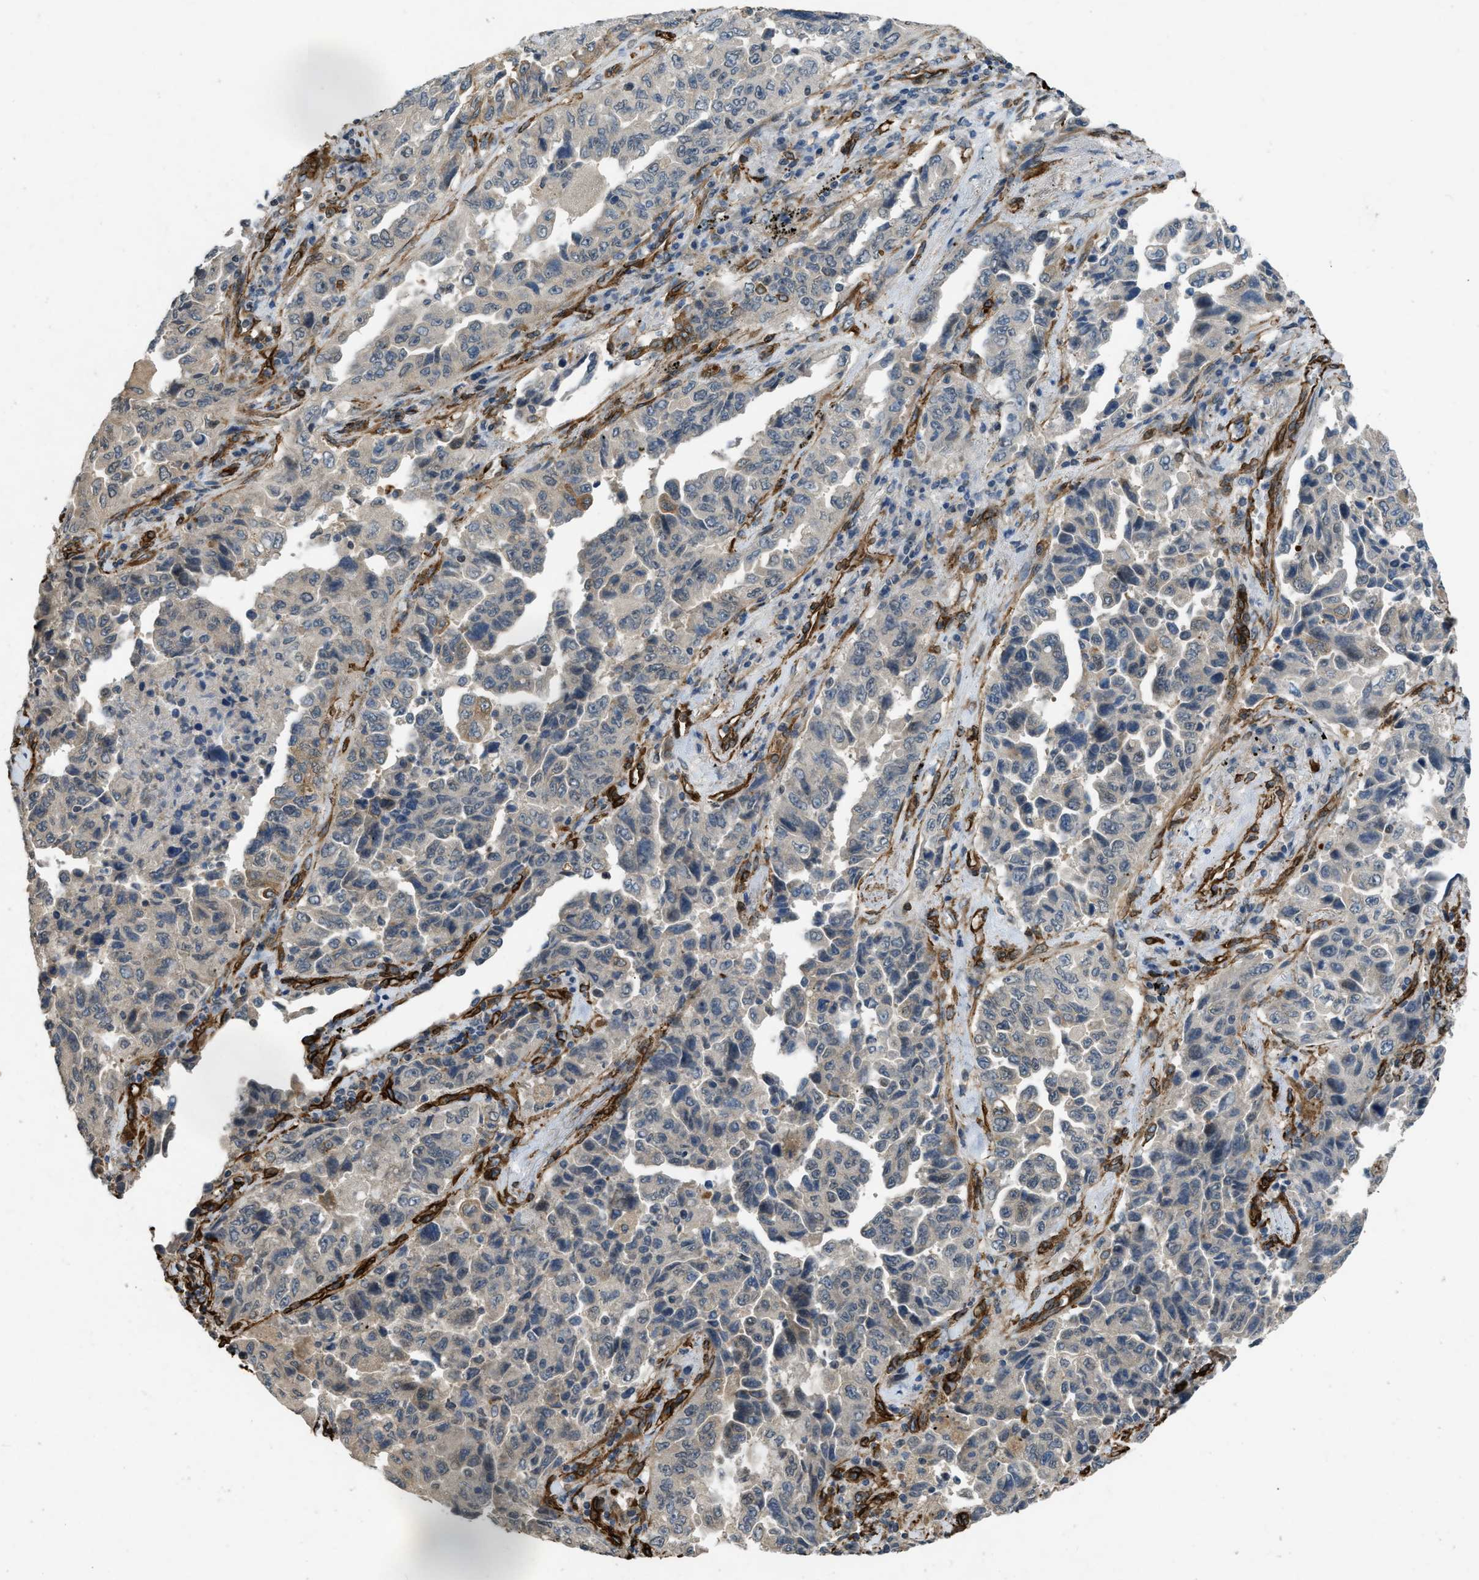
{"staining": {"intensity": "weak", "quantity": "<25%", "location": "cytoplasmic/membranous"}, "tissue": "lung cancer", "cell_type": "Tumor cells", "image_type": "cancer", "snomed": [{"axis": "morphology", "description": "Adenocarcinoma, NOS"}, {"axis": "topography", "description": "Lung"}], "caption": "Immunohistochemistry photomicrograph of human lung cancer stained for a protein (brown), which reveals no staining in tumor cells.", "gene": "NMB", "patient": {"sex": "female", "age": 51}}